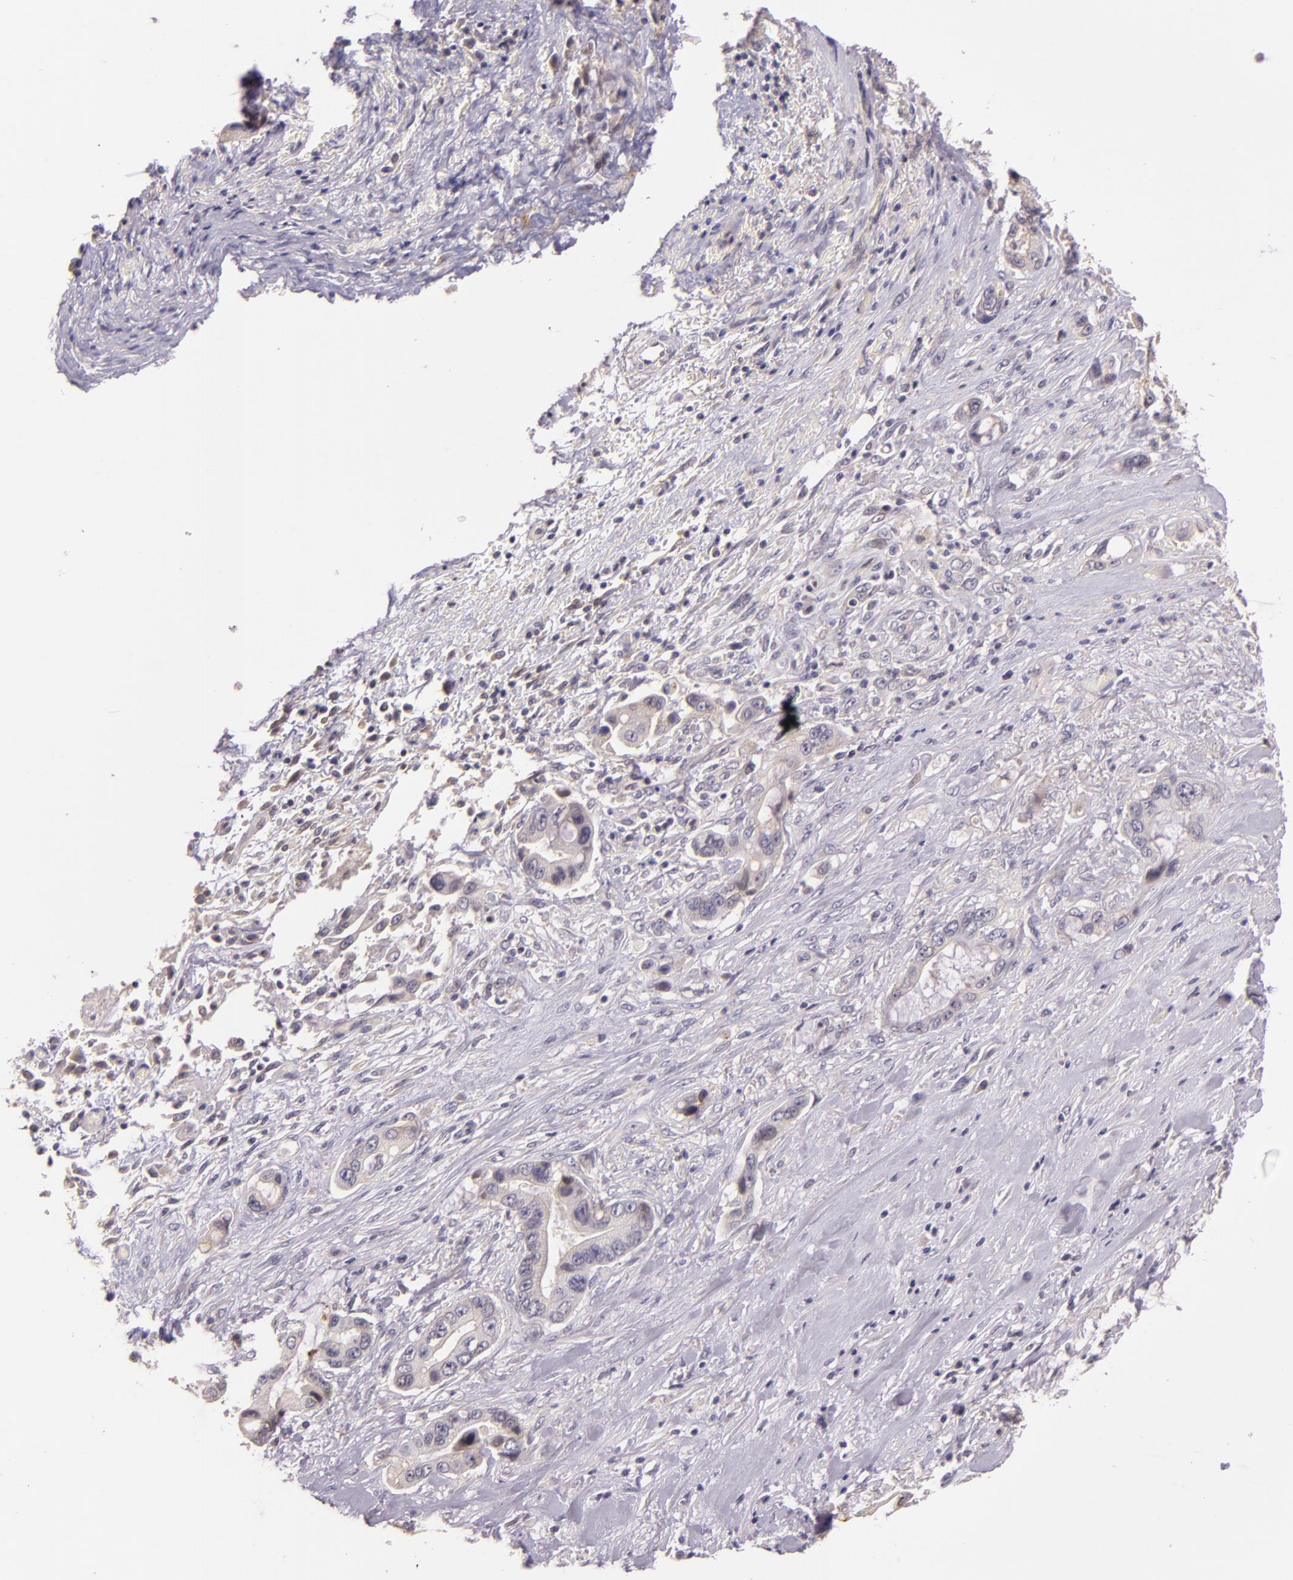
{"staining": {"intensity": "weak", "quantity": "25%-75%", "location": "cytoplasmic/membranous"}, "tissue": "pancreatic cancer", "cell_type": "Tumor cells", "image_type": "cancer", "snomed": [{"axis": "morphology", "description": "Adenocarcinoma, NOS"}, {"axis": "topography", "description": "Pancreas"}, {"axis": "topography", "description": "Stomach, upper"}], "caption": "There is low levels of weak cytoplasmic/membranous expression in tumor cells of pancreatic cancer (adenocarcinoma), as demonstrated by immunohistochemical staining (brown color).", "gene": "ARMH4", "patient": {"sex": "male", "age": 77}}